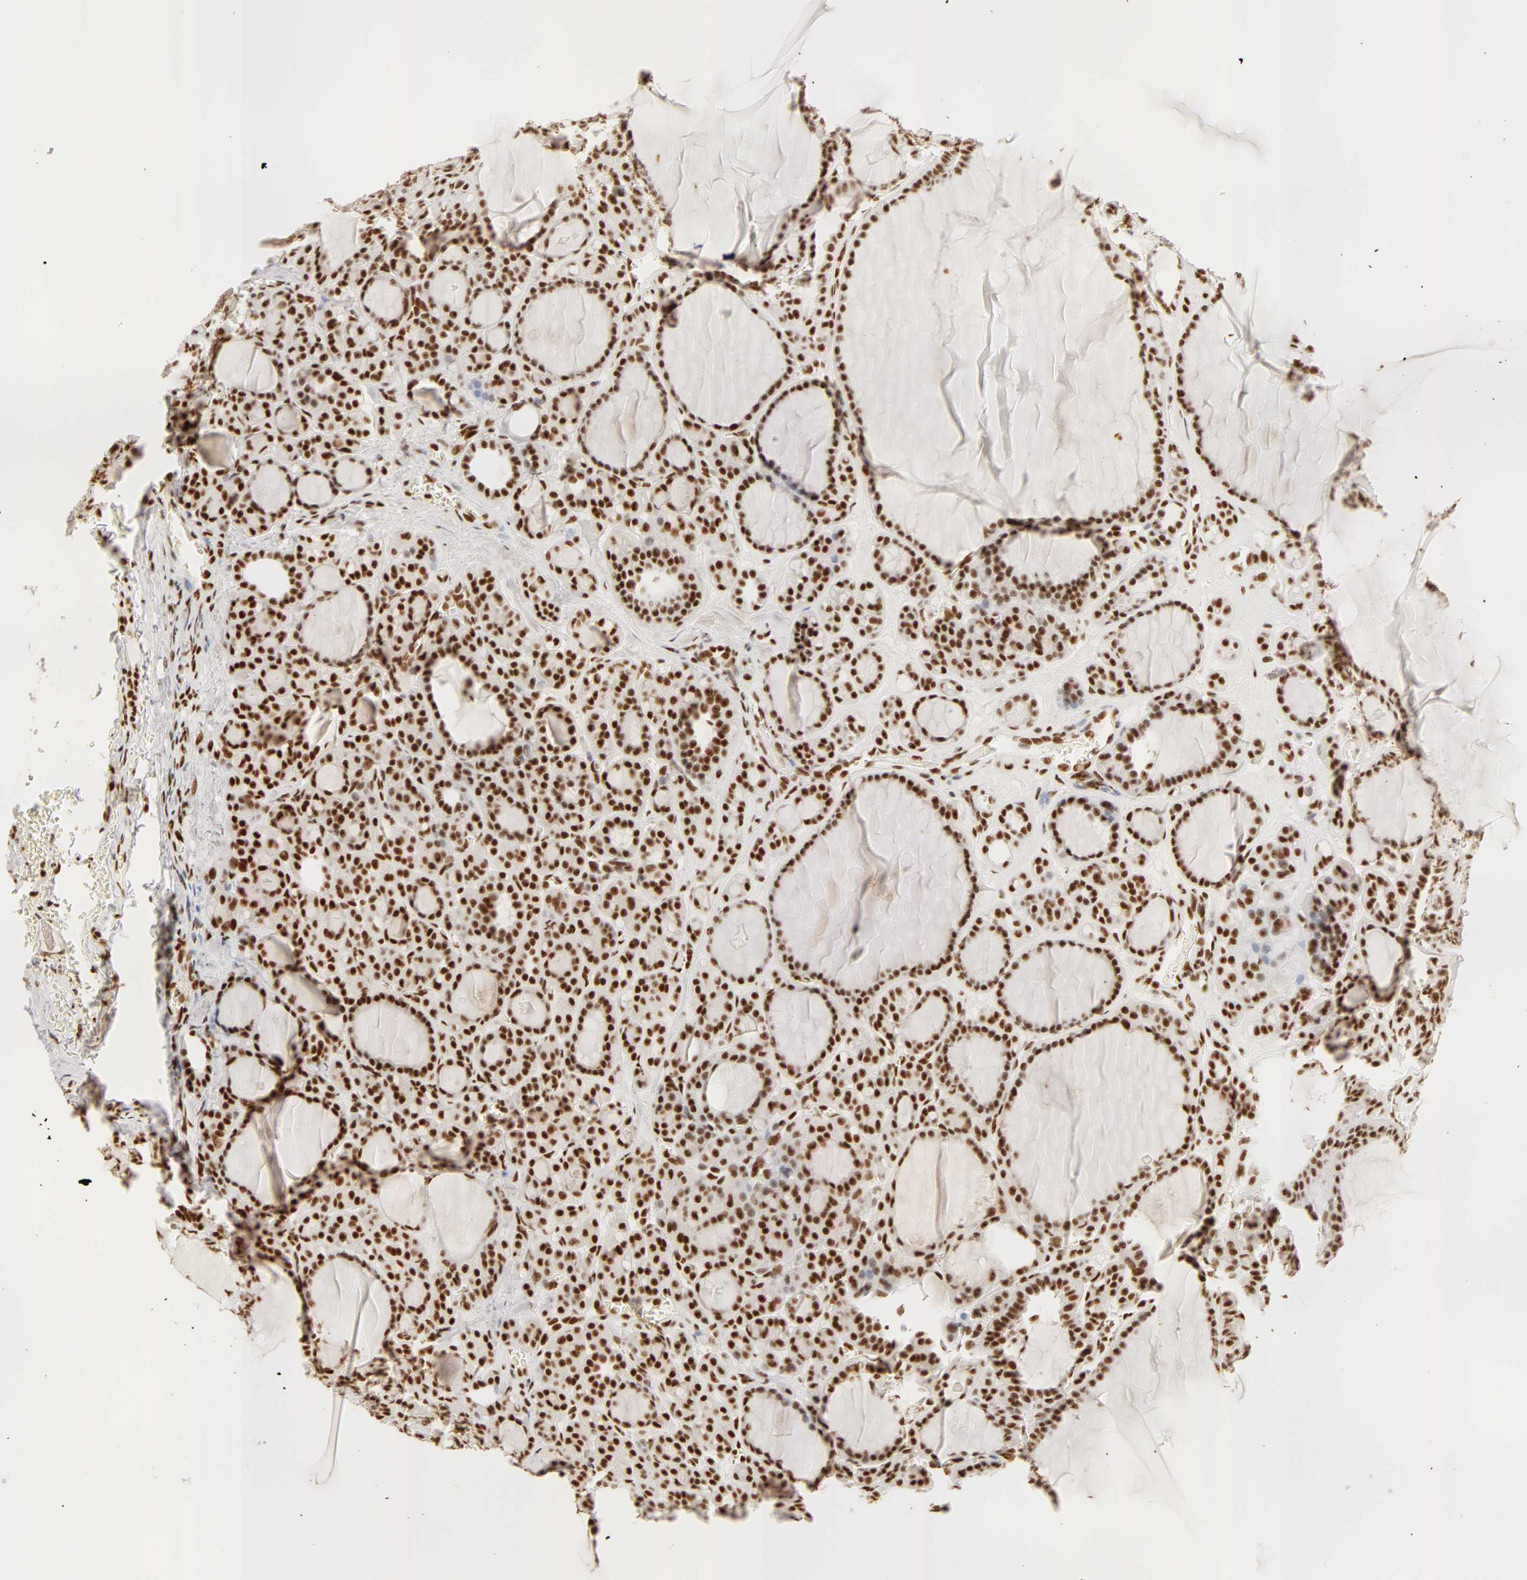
{"staining": {"intensity": "strong", "quantity": ">75%", "location": "nuclear"}, "tissue": "thyroid cancer", "cell_type": "Tumor cells", "image_type": "cancer", "snomed": [{"axis": "morphology", "description": "Follicular adenoma carcinoma, NOS"}, {"axis": "topography", "description": "Thyroid gland"}], "caption": "Tumor cells show high levels of strong nuclear staining in approximately >75% of cells in thyroid cancer (follicular adenoma carcinoma).", "gene": "RBM39", "patient": {"sex": "female", "age": 71}}